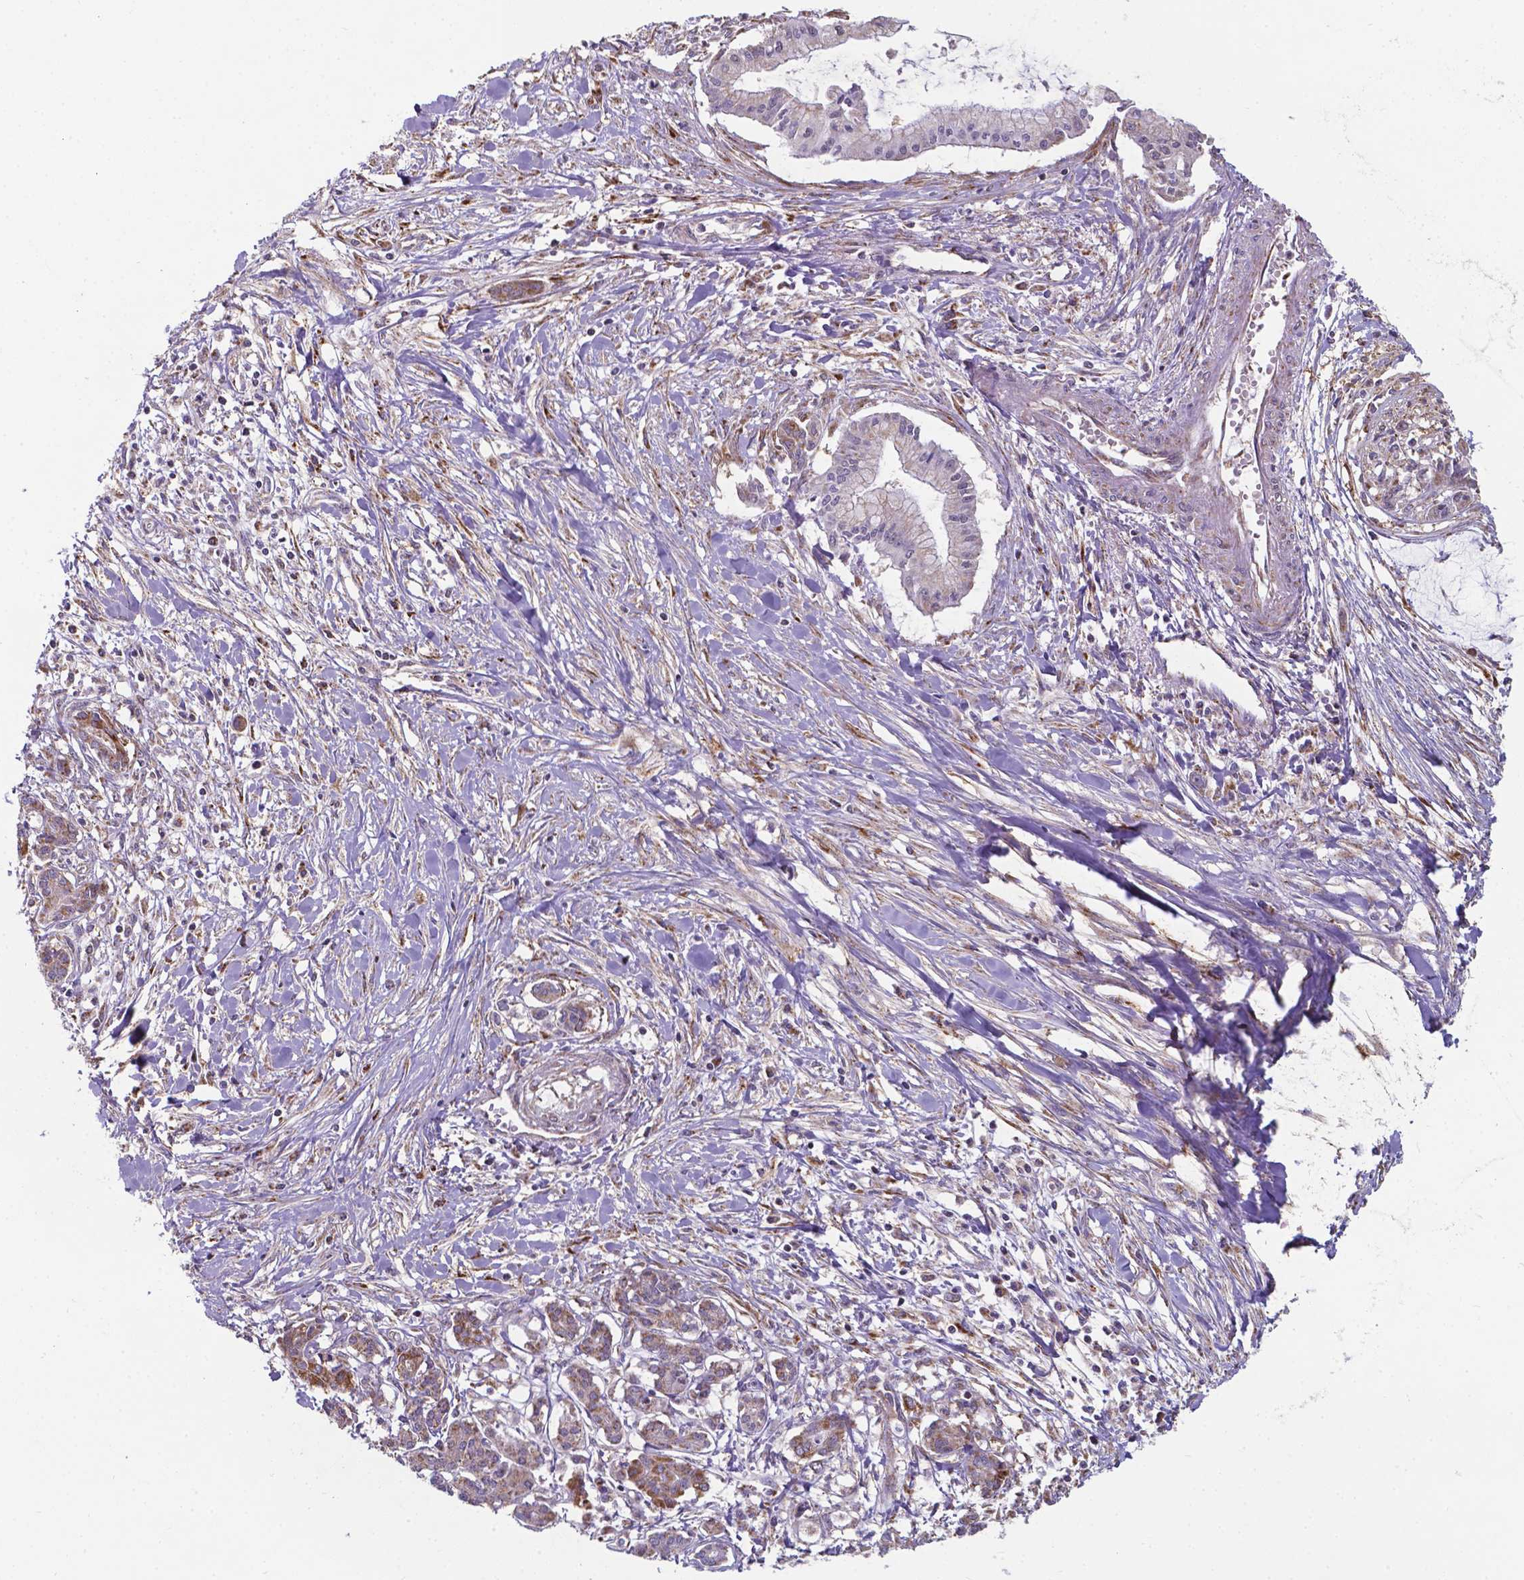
{"staining": {"intensity": "weak", "quantity": "<25%", "location": "cytoplasmic/membranous"}, "tissue": "pancreatic cancer", "cell_type": "Tumor cells", "image_type": "cancer", "snomed": [{"axis": "morphology", "description": "Adenocarcinoma, NOS"}, {"axis": "topography", "description": "Pancreas"}], "caption": "Pancreatic cancer (adenocarcinoma) was stained to show a protein in brown. There is no significant positivity in tumor cells.", "gene": "FAM114A1", "patient": {"sex": "male", "age": 48}}